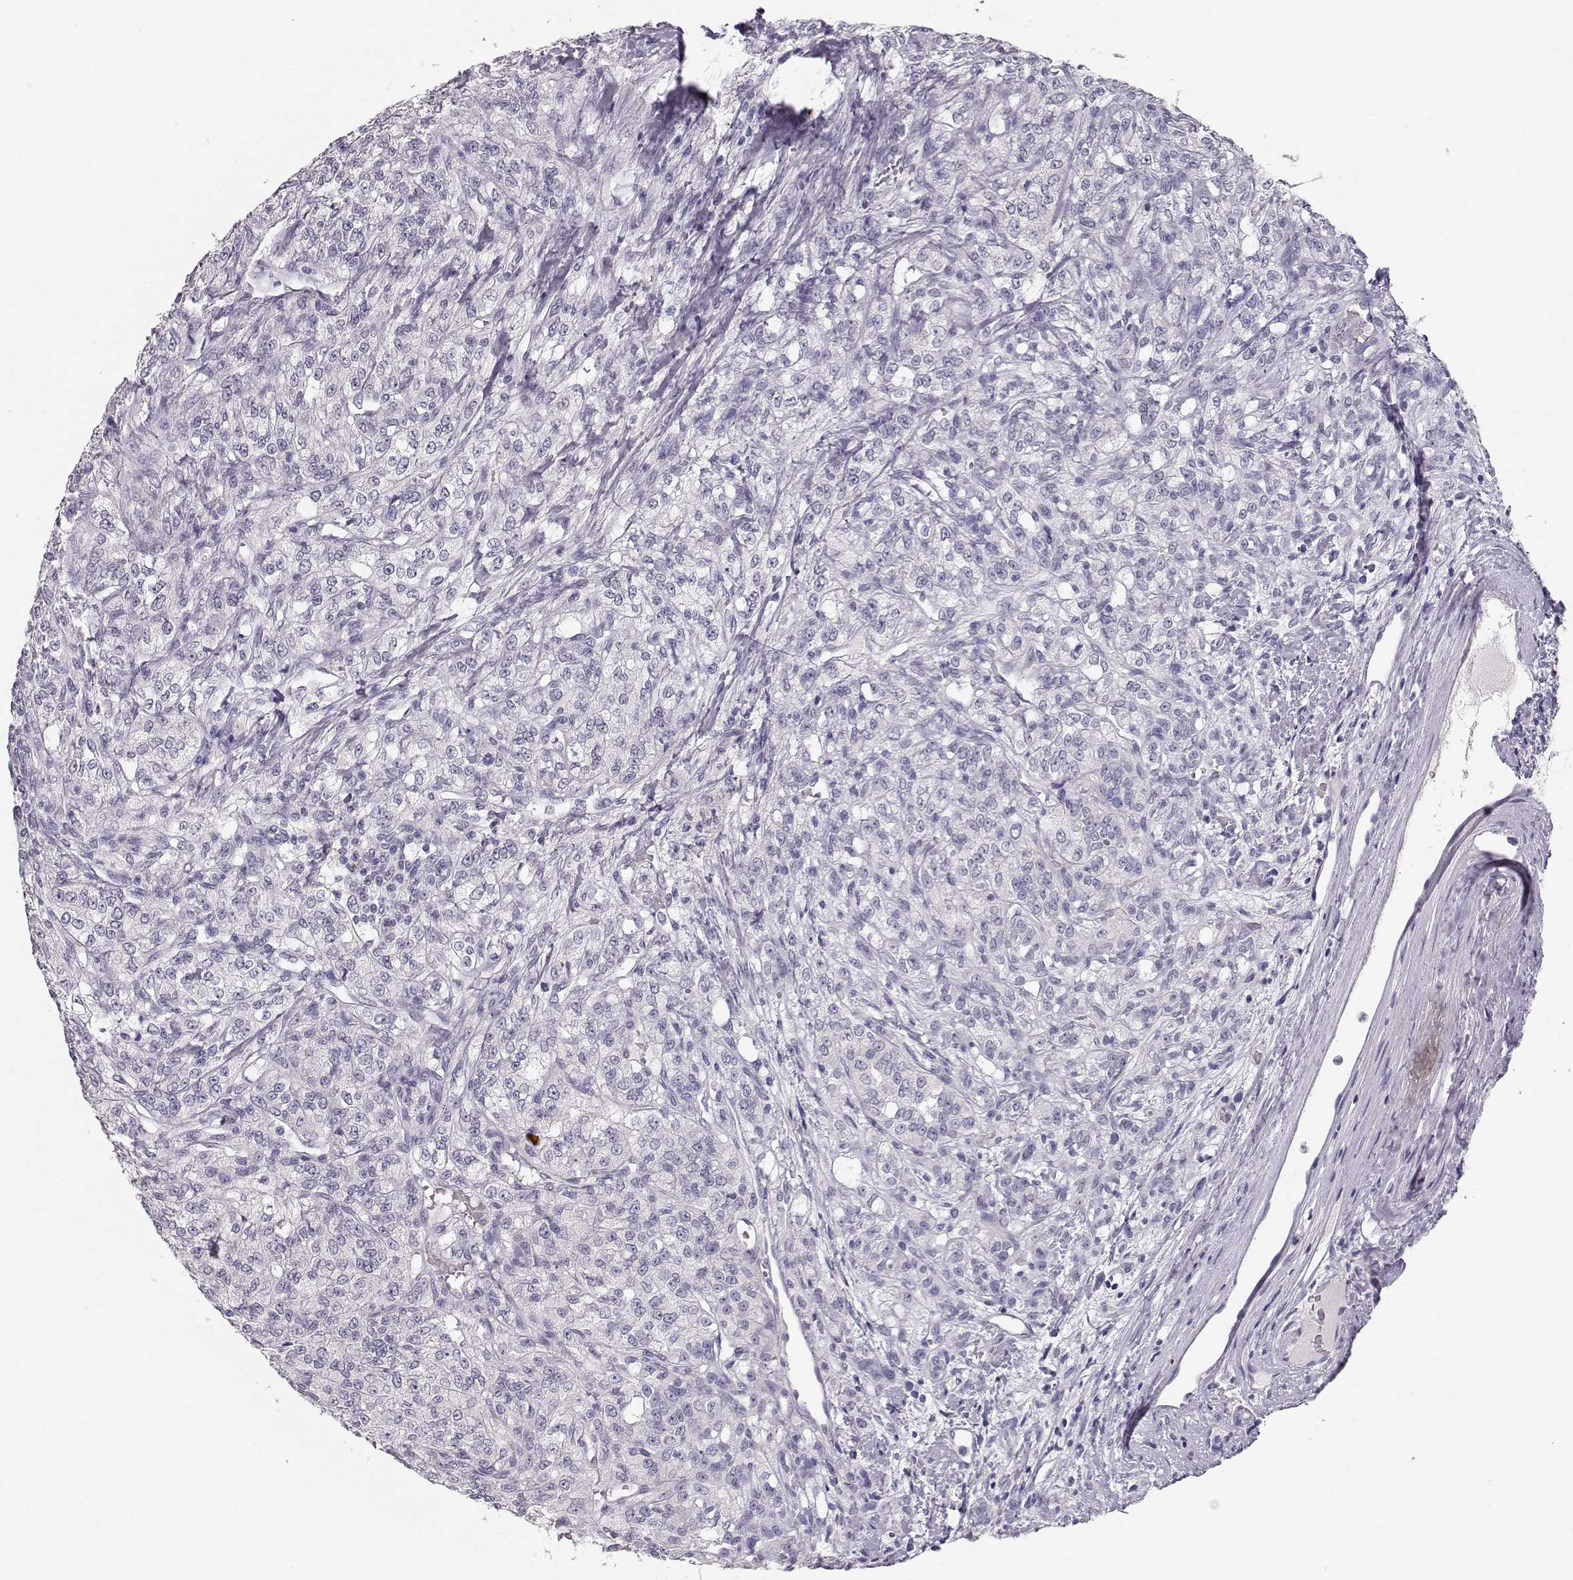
{"staining": {"intensity": "negative", "quantity": "none", "location": "none"}, "tissue": "renal cancer", "cell_type": "Tumor cells", "image_type": "cancer", "snomed": [{"axis": "morphology", "description": "Adenocarcinoma, NOS"}, {"axis": "topography", "description": "Kidney"}], "caption": "Immunohistochemistry (IHC) photomicrograph of neoplastic tissue: renal cancer (adenocarcinoma) stained with DAB reveals no significant protein positivity in tumor cells.", "gene": "MAGEC1", "patient": {"sex": "female", "age": 63}}